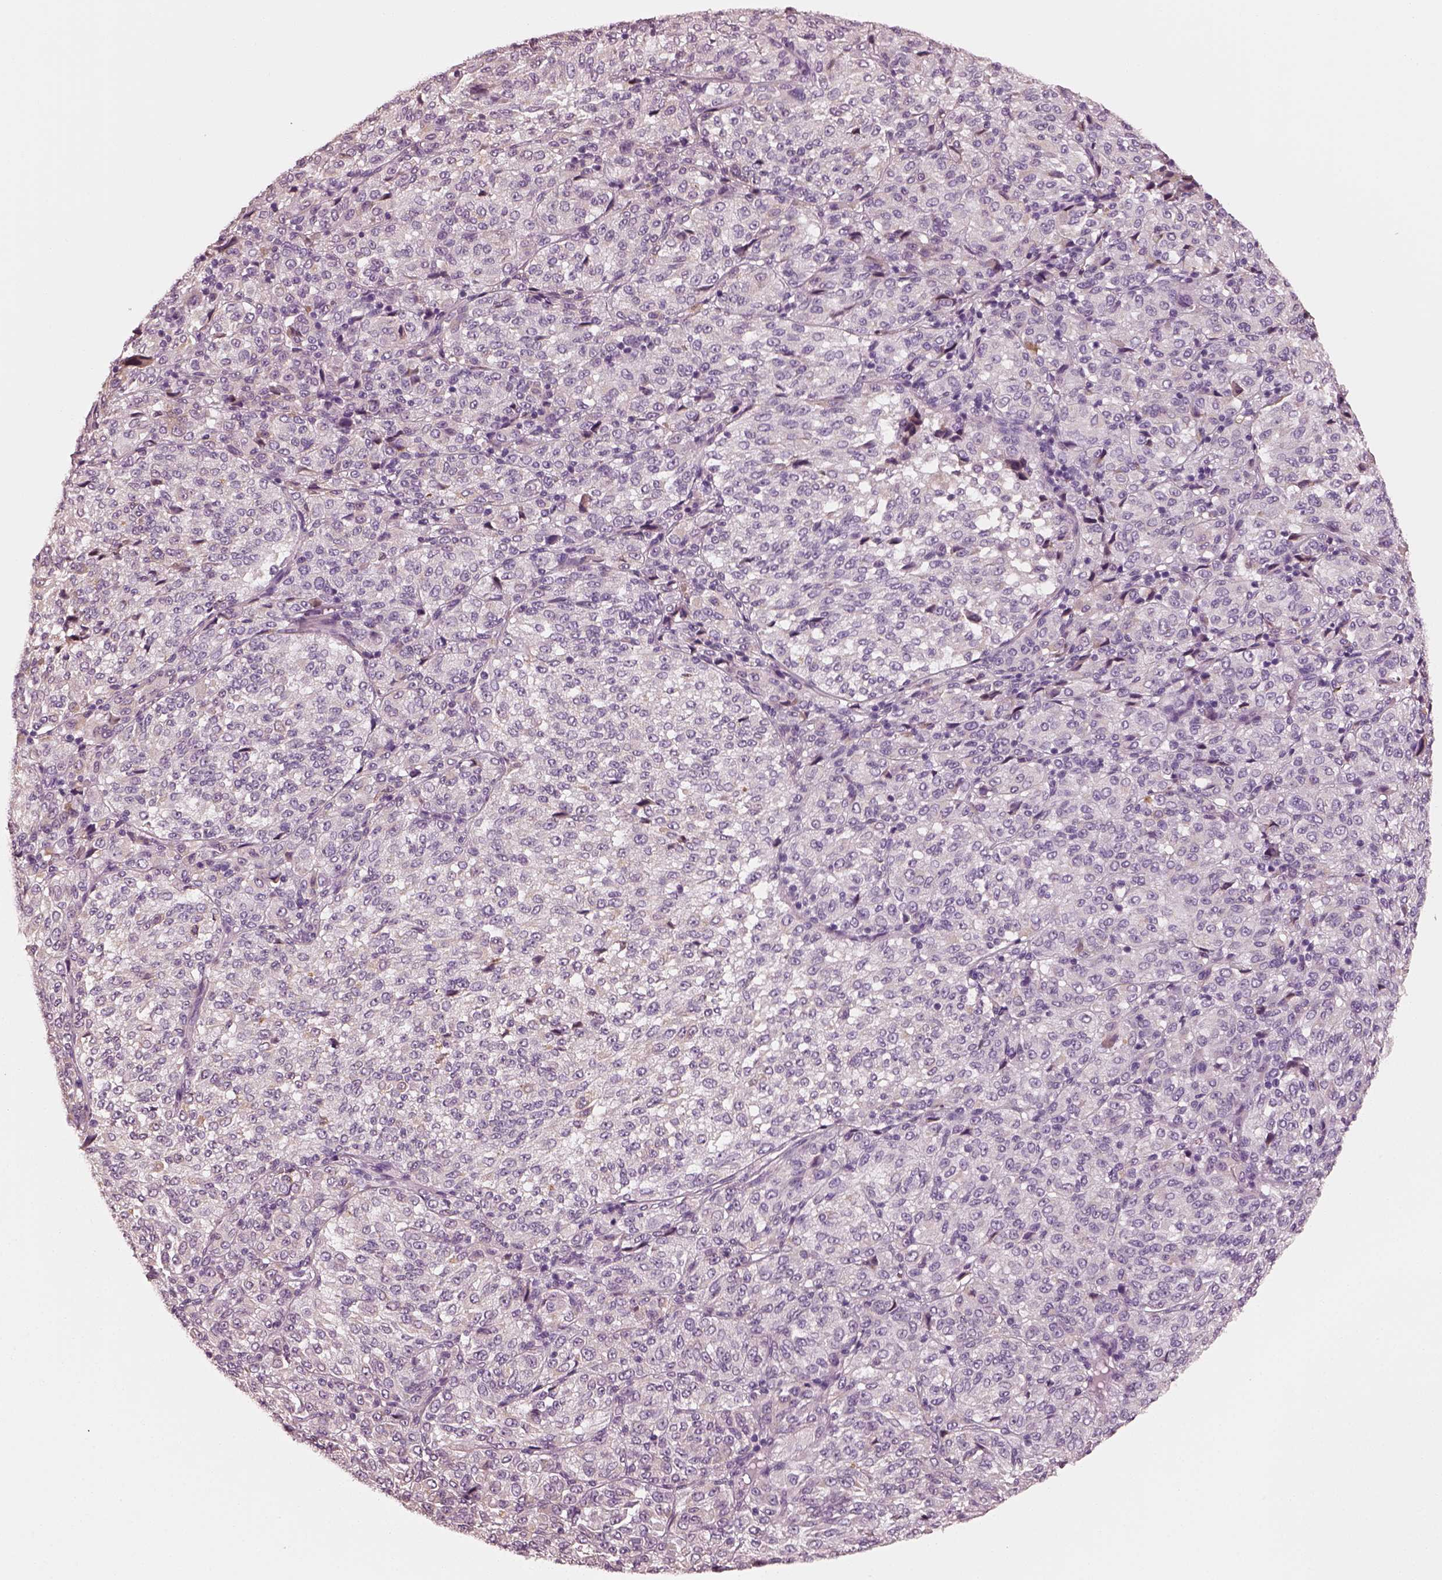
{"staining": {"intensity": "negative", "quantity": "none", "location": "none"}, "tissue": "melanoma", "cell_type": "Tumor cells", "image_type": "cancer", "snomed": [{"axis": "morphology", "description": "Malignant melanoma, Metastatic site"}, {"axis": "topography", "description": "Brain"}], "caption": "Melanoma stained for a protein using immunohistochemistry demonstrates no expression tumor cells.", "gene": "RS1", "patient": {"sex": "female", "age": 56}}